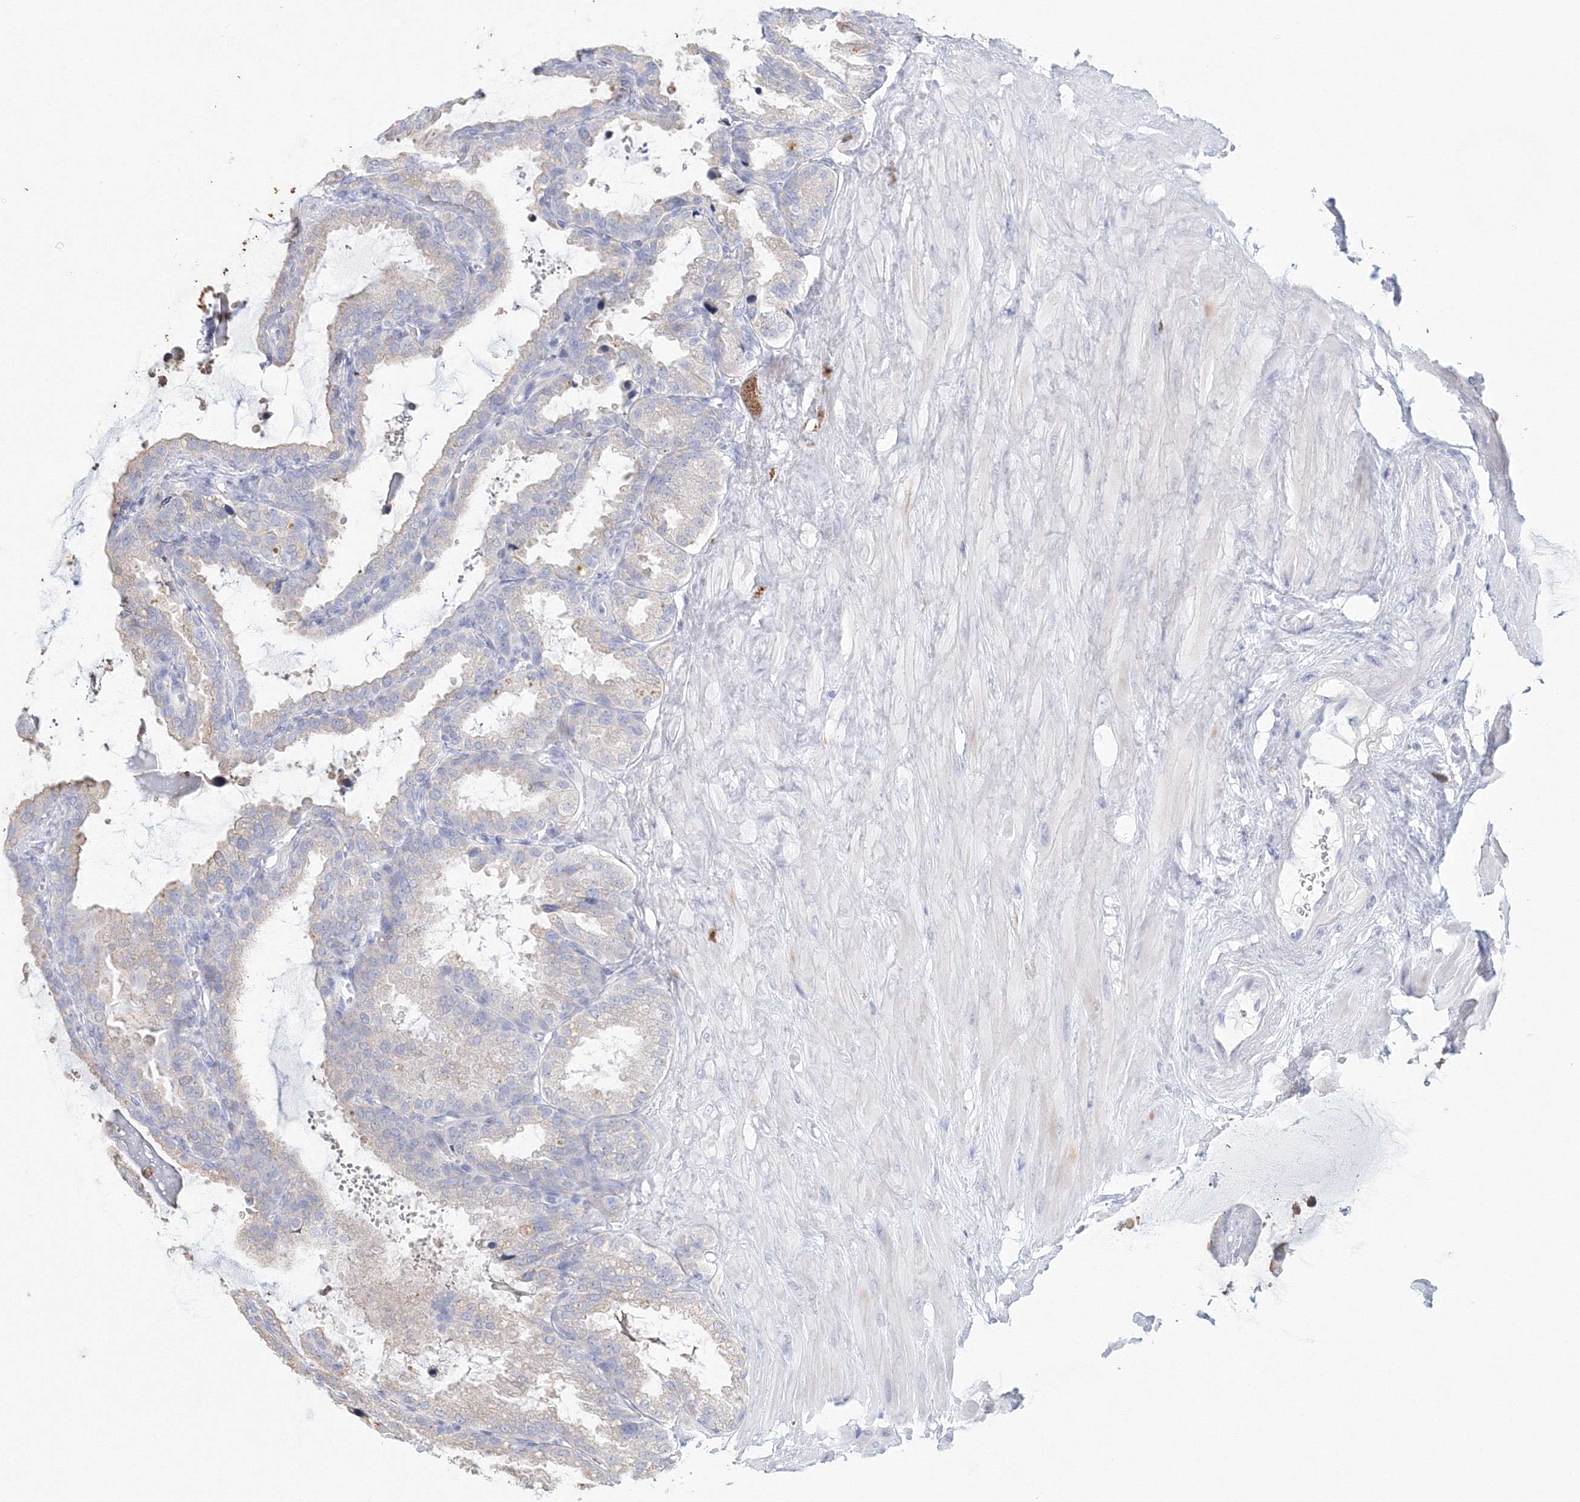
{"staining": {"intensity": "weak", "quantity": "25%-75%", "location": "cytoplasmic/membranous"}, "tissue": "seminal vesicle", "cell_type": "Glandular cells", "image_type": "normal", "snomed": [{"axis": "morphology", "description": "Normal tissue, NOS"}, {"axis": "topography", "description": "Seminal veicle"}], "caption": "The image reveals a brown stain indicating the presence of a protein in the cytoplasmic/membranous of glandular cells in seminal vesicle.", "gene": "VSIG1", "patient": {"sex": "male", "age": 46}}